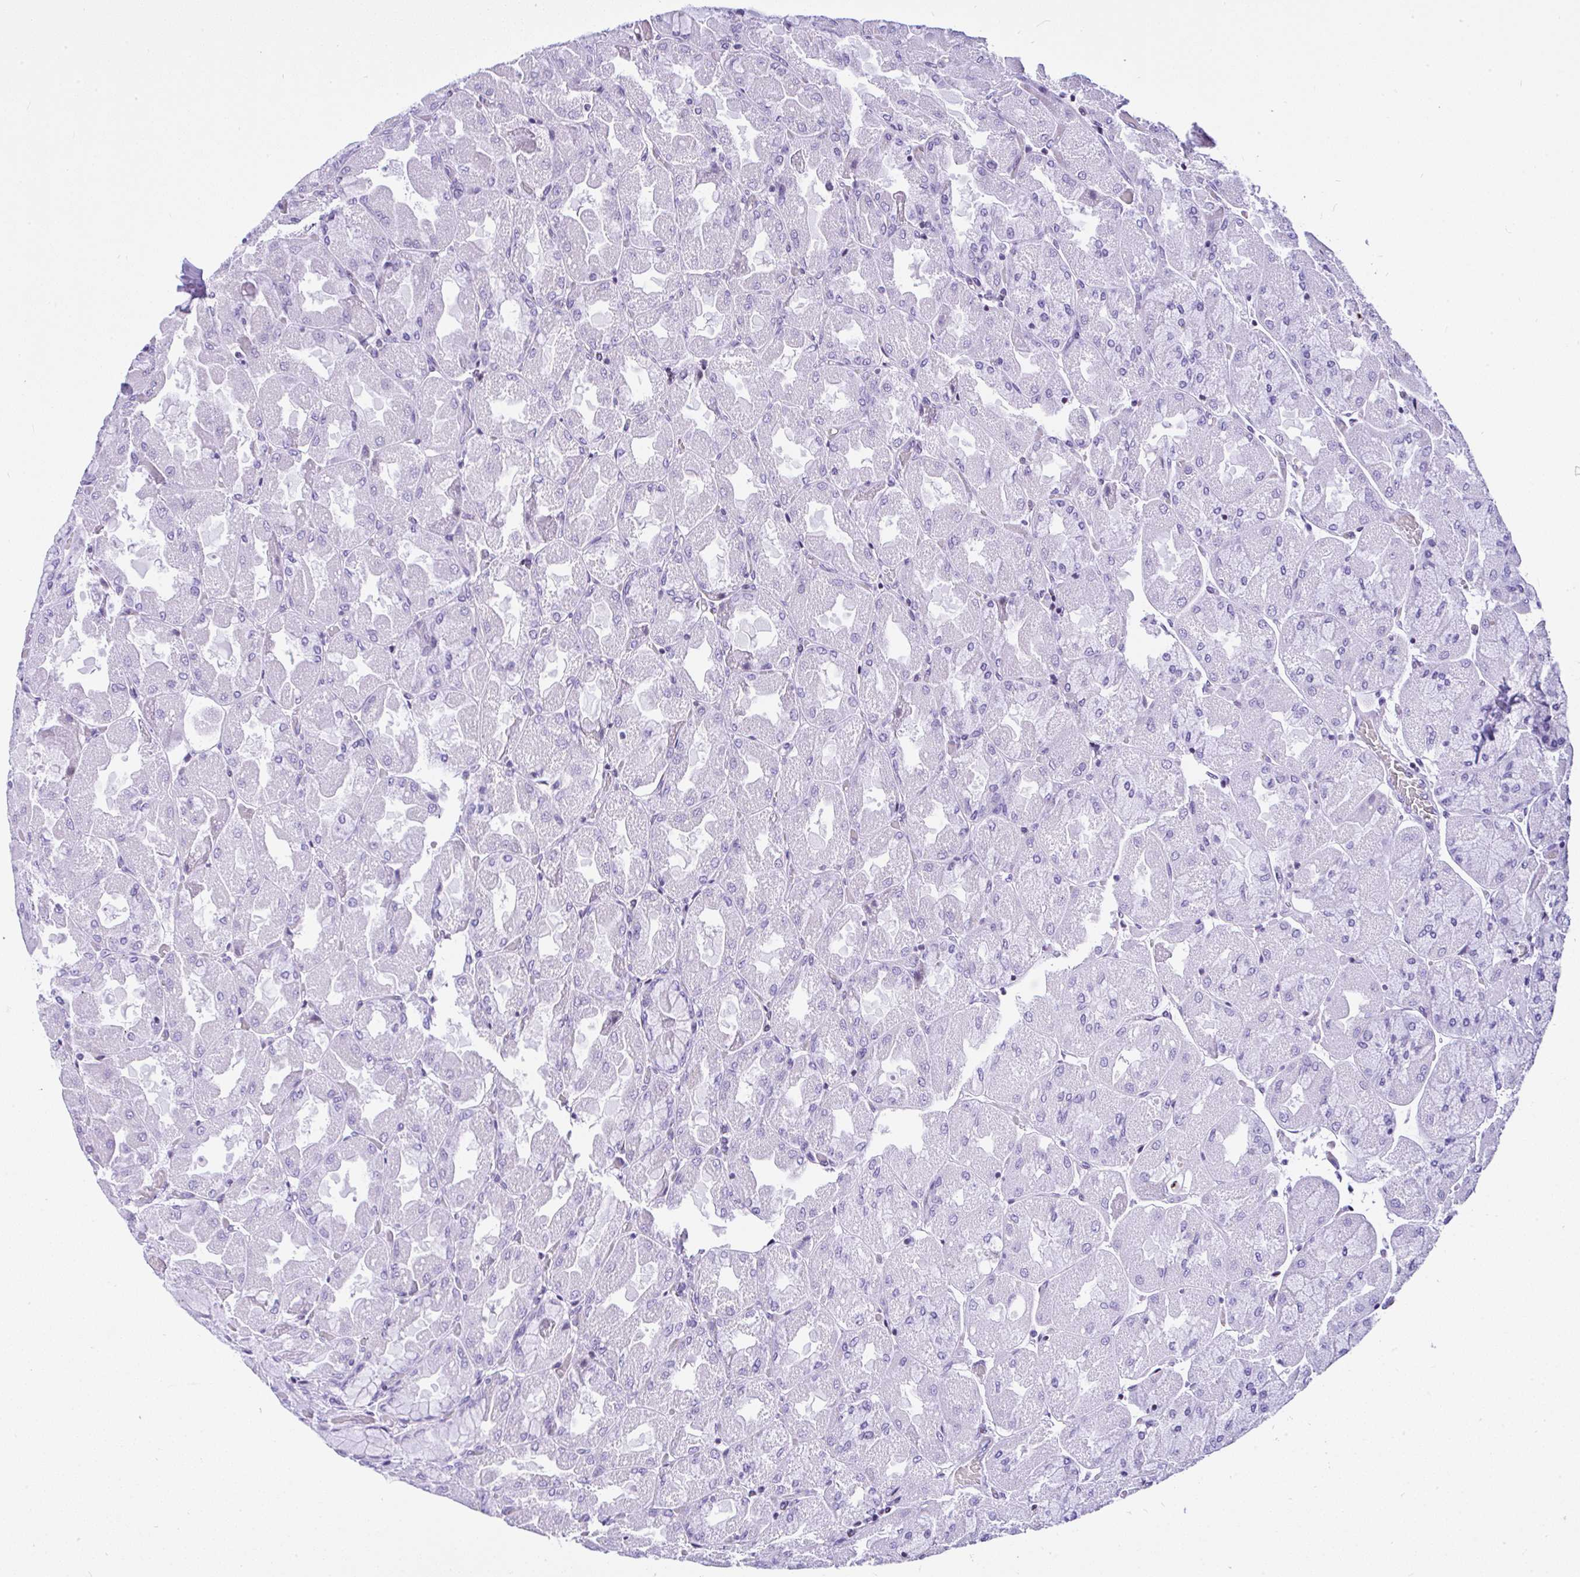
{"staining": {"intensity": "negative", "quantity": "none", "location": "none"}, "tissue": "stomach", "cell_type": "Glandular cells", "image_type": "normal", "snomed": [{"axis": "morphology", "description": "Normal tissue, NOS"}, {"axis": "topography", "description": "Stomach"}], "caption": "Immunohistochemical staining of normal human stomach demonstrates no significant staining in glandular cells.", "gene": "KRT27", "patient": {"sex": "female", "age": 61}}